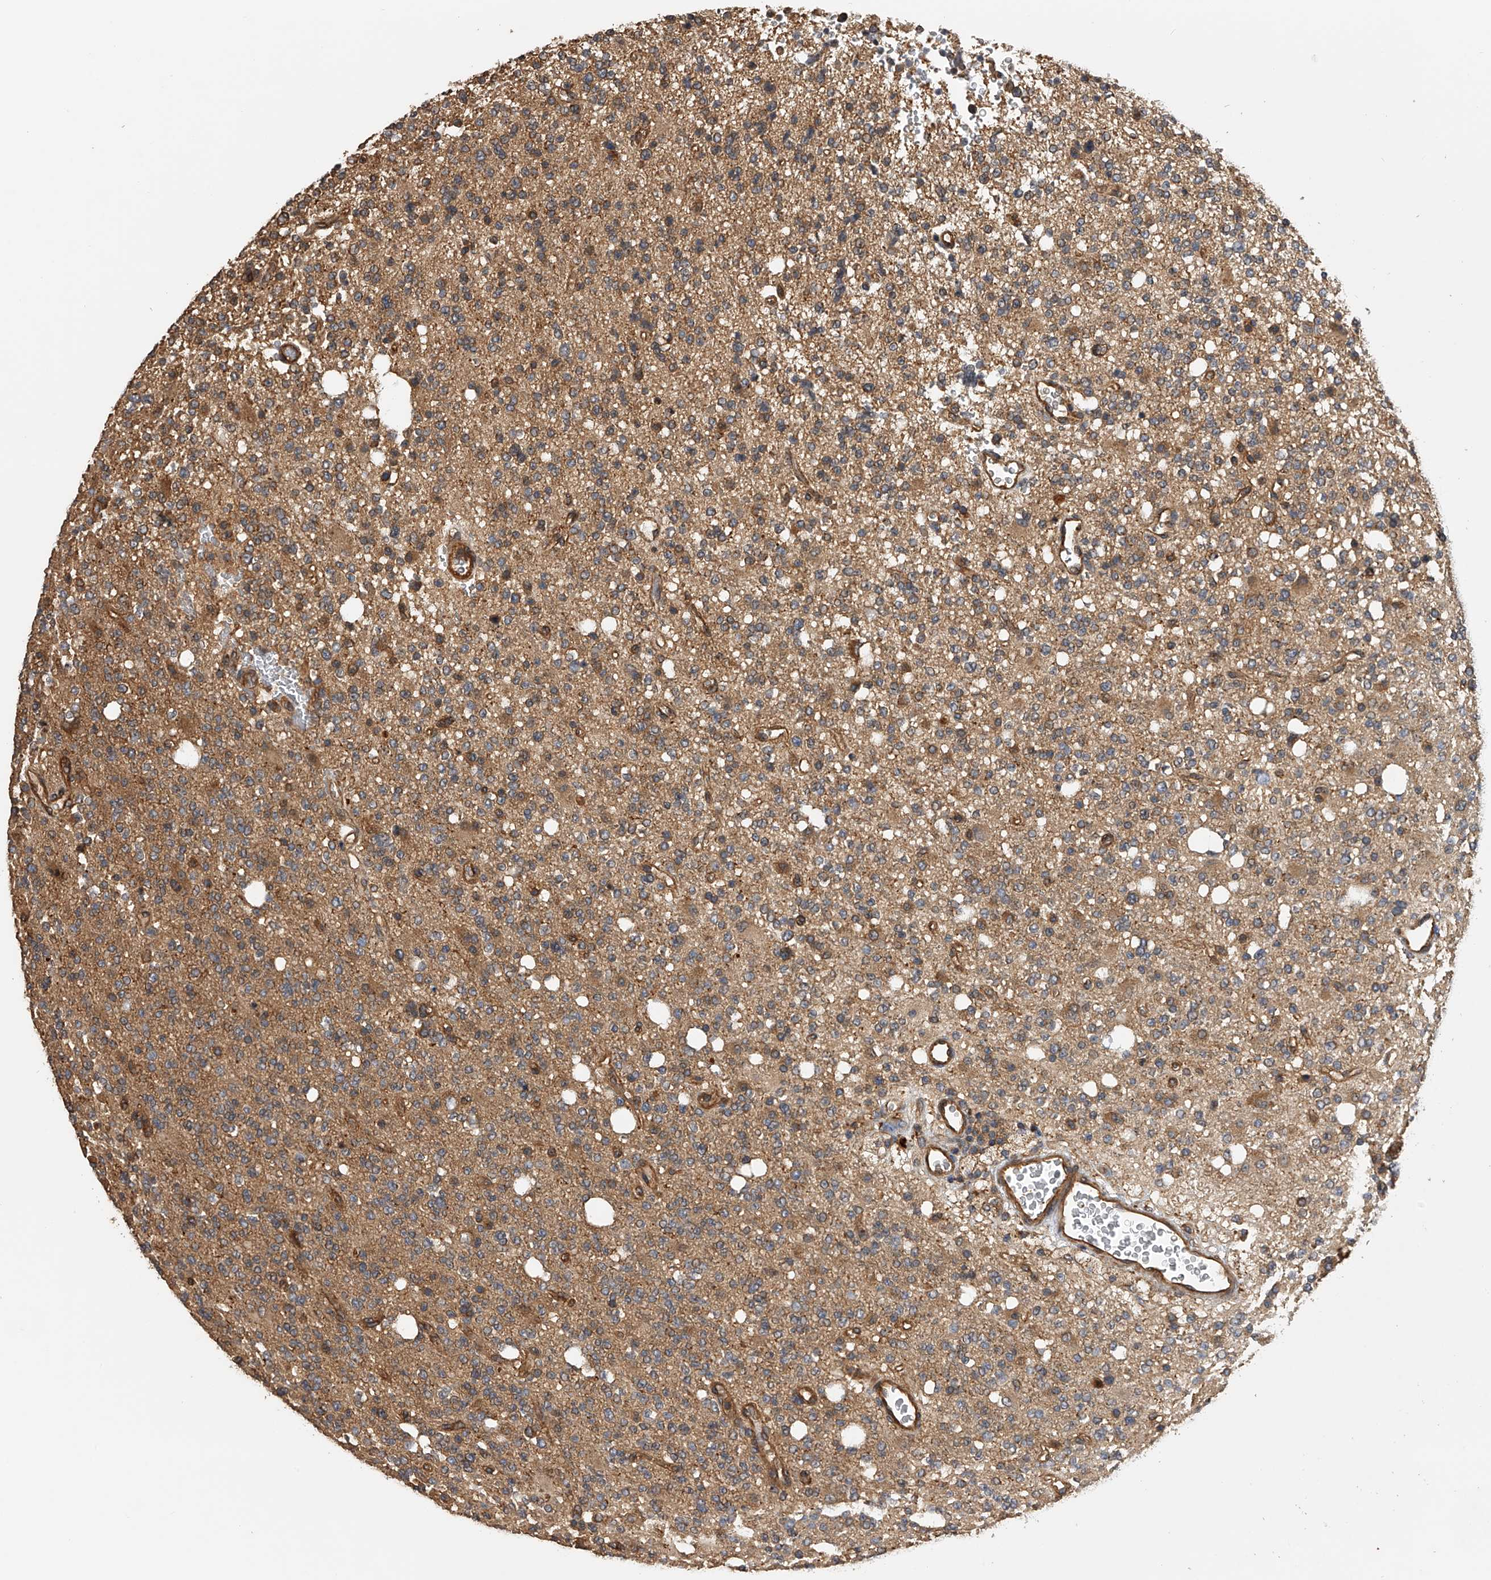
{"staining": {"intensity": "negative", "quantity": "none", "location": "none"}, "tissue": "glioma", "cell_type": "Tumor cells", "image_type": "cancer", "snomed": [{"axis": "morphology", "description": "Glioma, malignant, High grade"}, {"axis": "topography", "description": "Brain"}], "caption": "Immunohistochemistry (IHC) micrograph of neoplastic tissue: human high-grade glioma (malignant) stained with DAB (3,3'-diaminobenzidine) demonstrates no significant protein staining in tumor cells.", "gene": "PTPRA", "patient": {"sex": "female", "age": 62}}